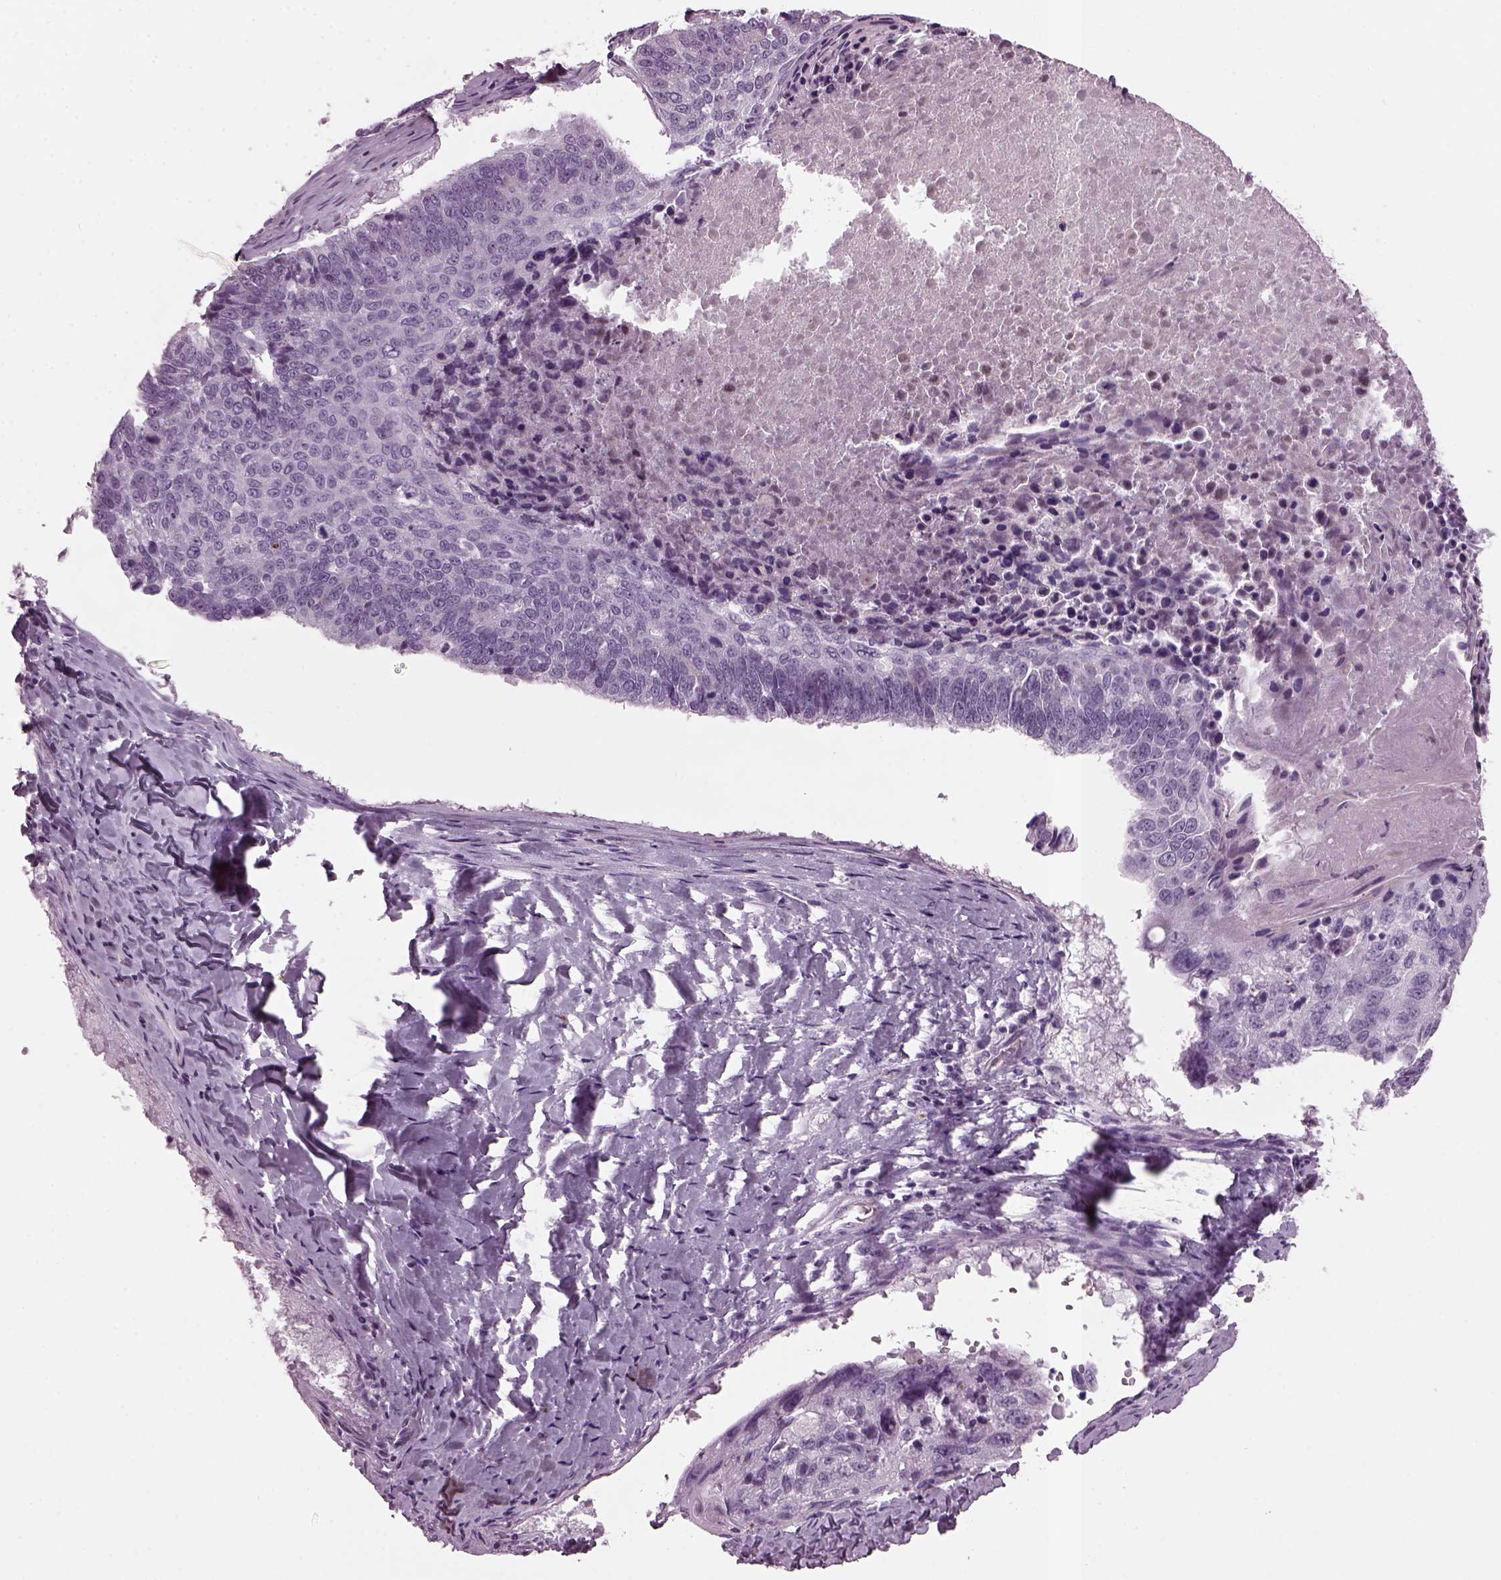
{"staining": {"intensity": "negative", "quantity": "none", "location": "none"}, "tissue": "lung cancer", "cell_type": "Tumor cells", "image_type": "cancer", "snomed": [{"axis": "morphology", "description": "Squamous cell carcinoma, NOS"}, {"axis": "topography", "description": "Lung"}], "caption": "Protein analysis of squamous cell carcinoma (lung) reveals no significant expression in tumor cells.", "gene": "DPYSL5", "patient": {"sex": "male", "age": 73}}